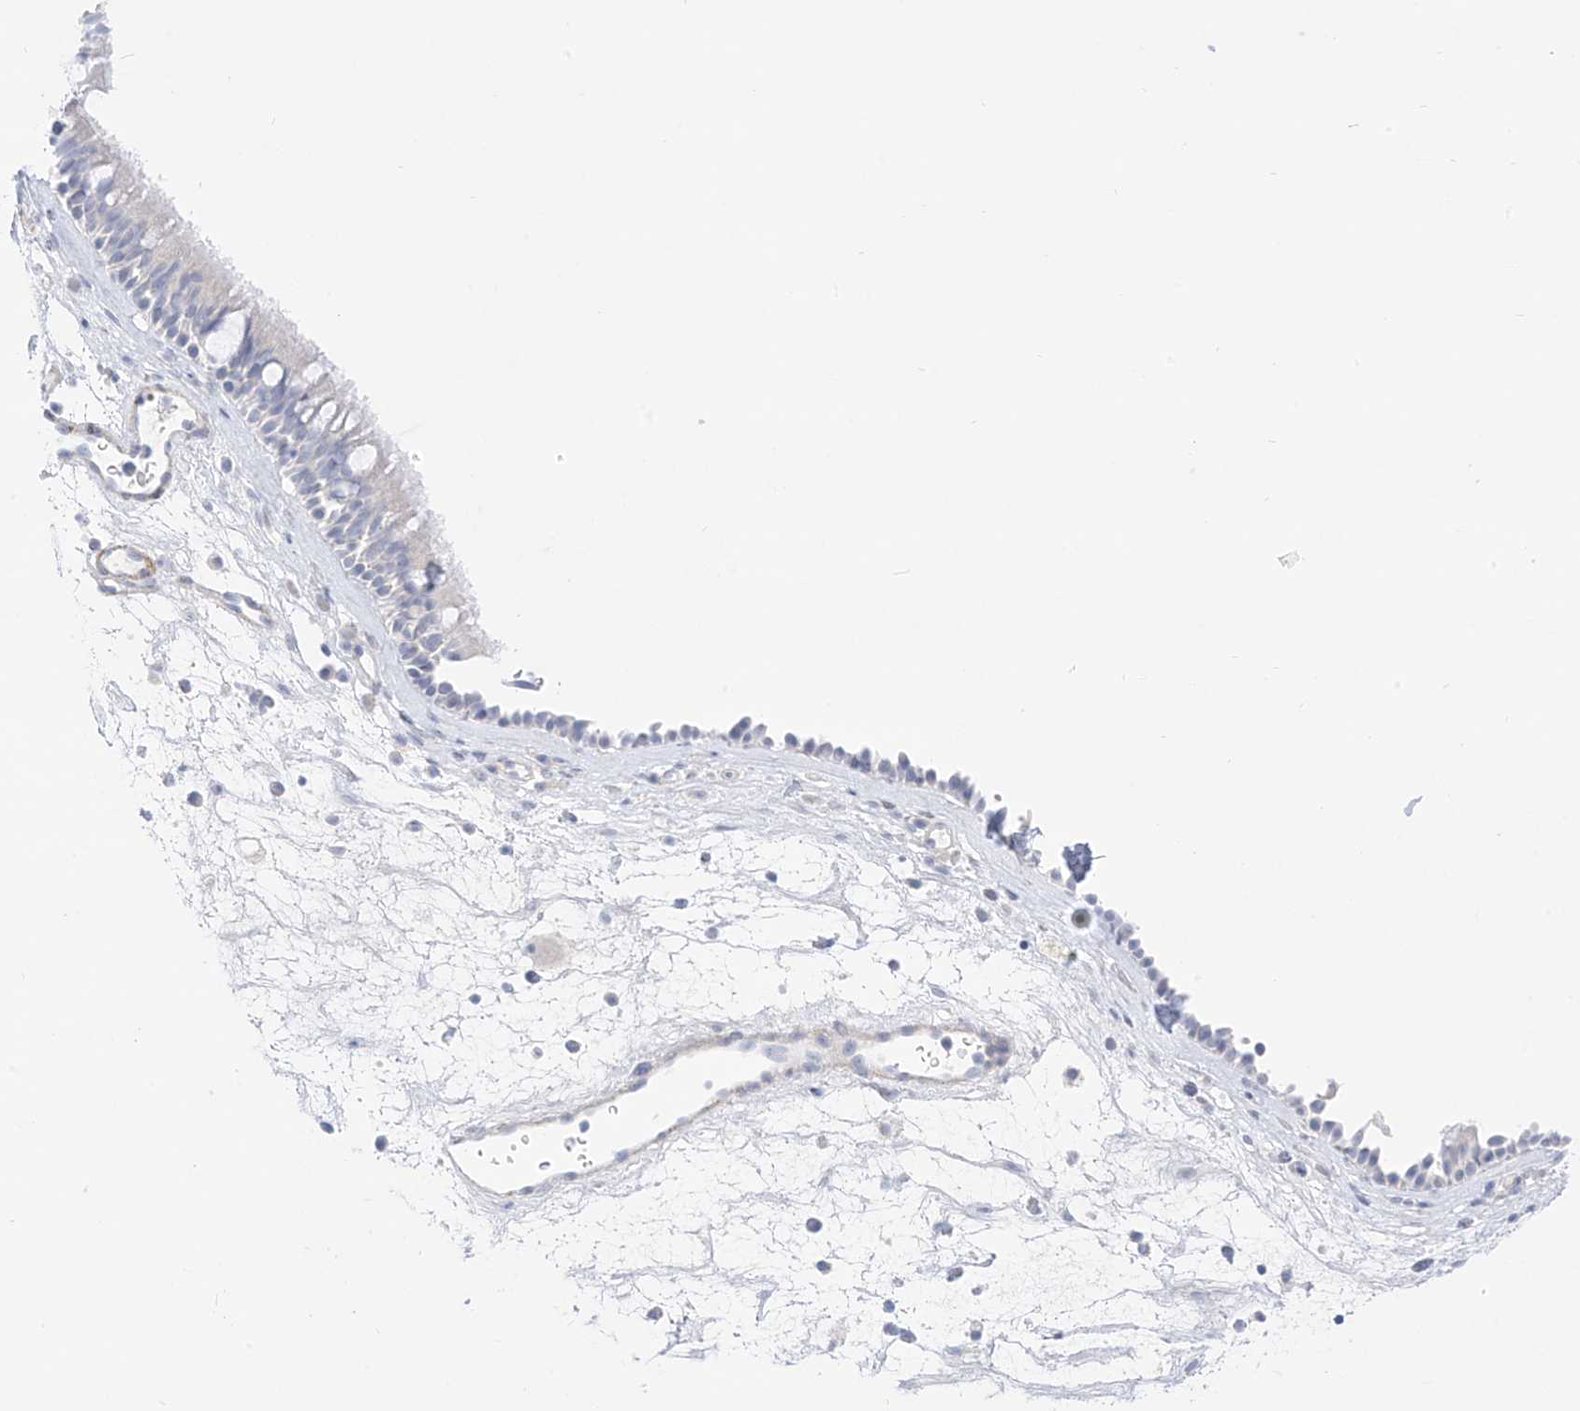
{"staining": {"intensity": "negative", "quantity": "none", "location": "none"}, "tissue": "nasopharynx", "cell_type": "Respiratory epithelial cells", "image_type": "normal", "snomed": [{"axis": "morphology", "description": "Normal tissue, NOS"}, {"axis": "morphology", "description": "Inflammation, NOS"}, {"axis": "morphology", "description": "Malignant melanoma, Metastatic site"}, {"axis": "topography", "description": "Nasopharynx"}], "caption": "This is a image of immunohistochemistry staining of normal nasopharynx, which shows no expression in respiratory epithelial cells. (DAB (3,3'-diaminobenzidine) immunohistochemistry with hematoxylin counter stain).", "gene": "ST3GAL5", "patient": {"sex": "male", "age": 70}}